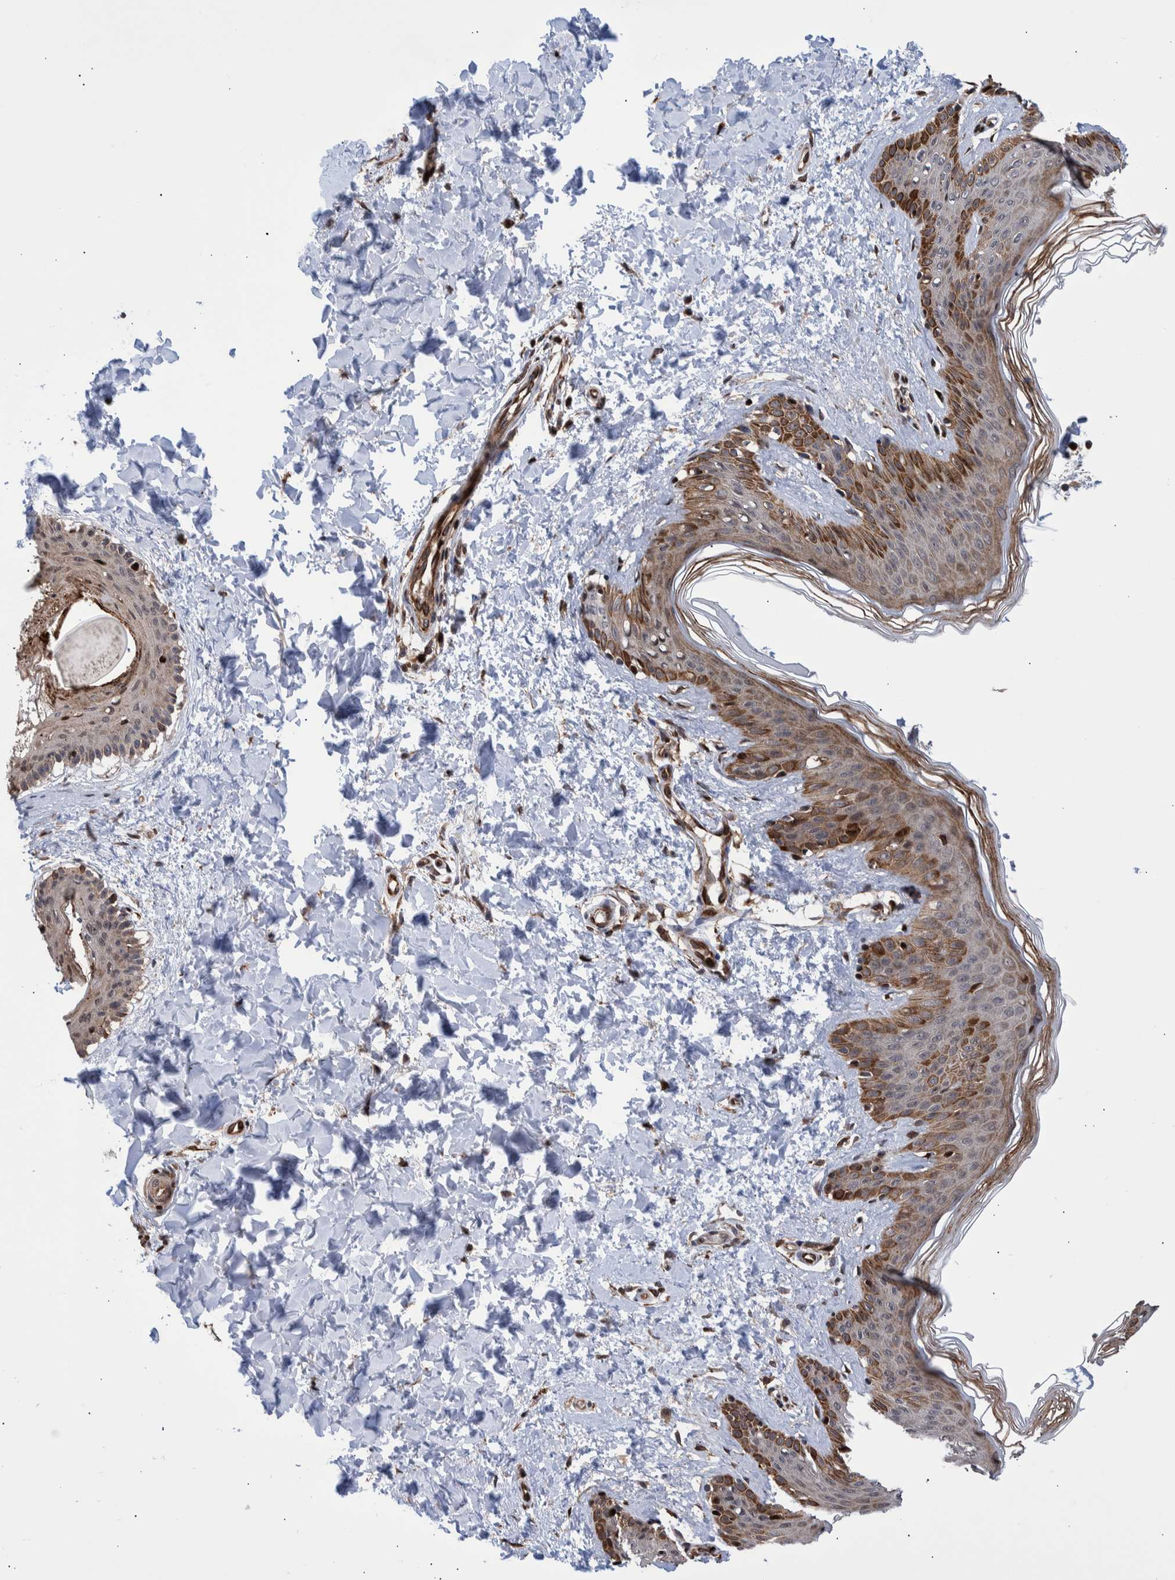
{"staining": {"intensity": "strong", "quantity": ">75%", "location": "cytoplasmic/membranous,nuclear"}, "tissue": "skin", "cell_type": "Fibroblasts", "image_type": "normal", "snomed": [{"axis": "morphology", "description": "Normal tissue, NOS"}, {"axis": "morphology", "description": "Neoplasm, benign, NOS"}, {"axis": "topography", "description": "Skin"}, {"axis": "topography", "description": "Soft tissue"}], "caption": "Brown immunohistochemical staining in unremarkable skin exhibits strong cytoplasmic/membranous,nuclear positivity in approximately >75% of fibroblasts. Nuclei are stained in blue.", "gene": "SHISA6", "patient": {"sex": "male", "age": 26}}